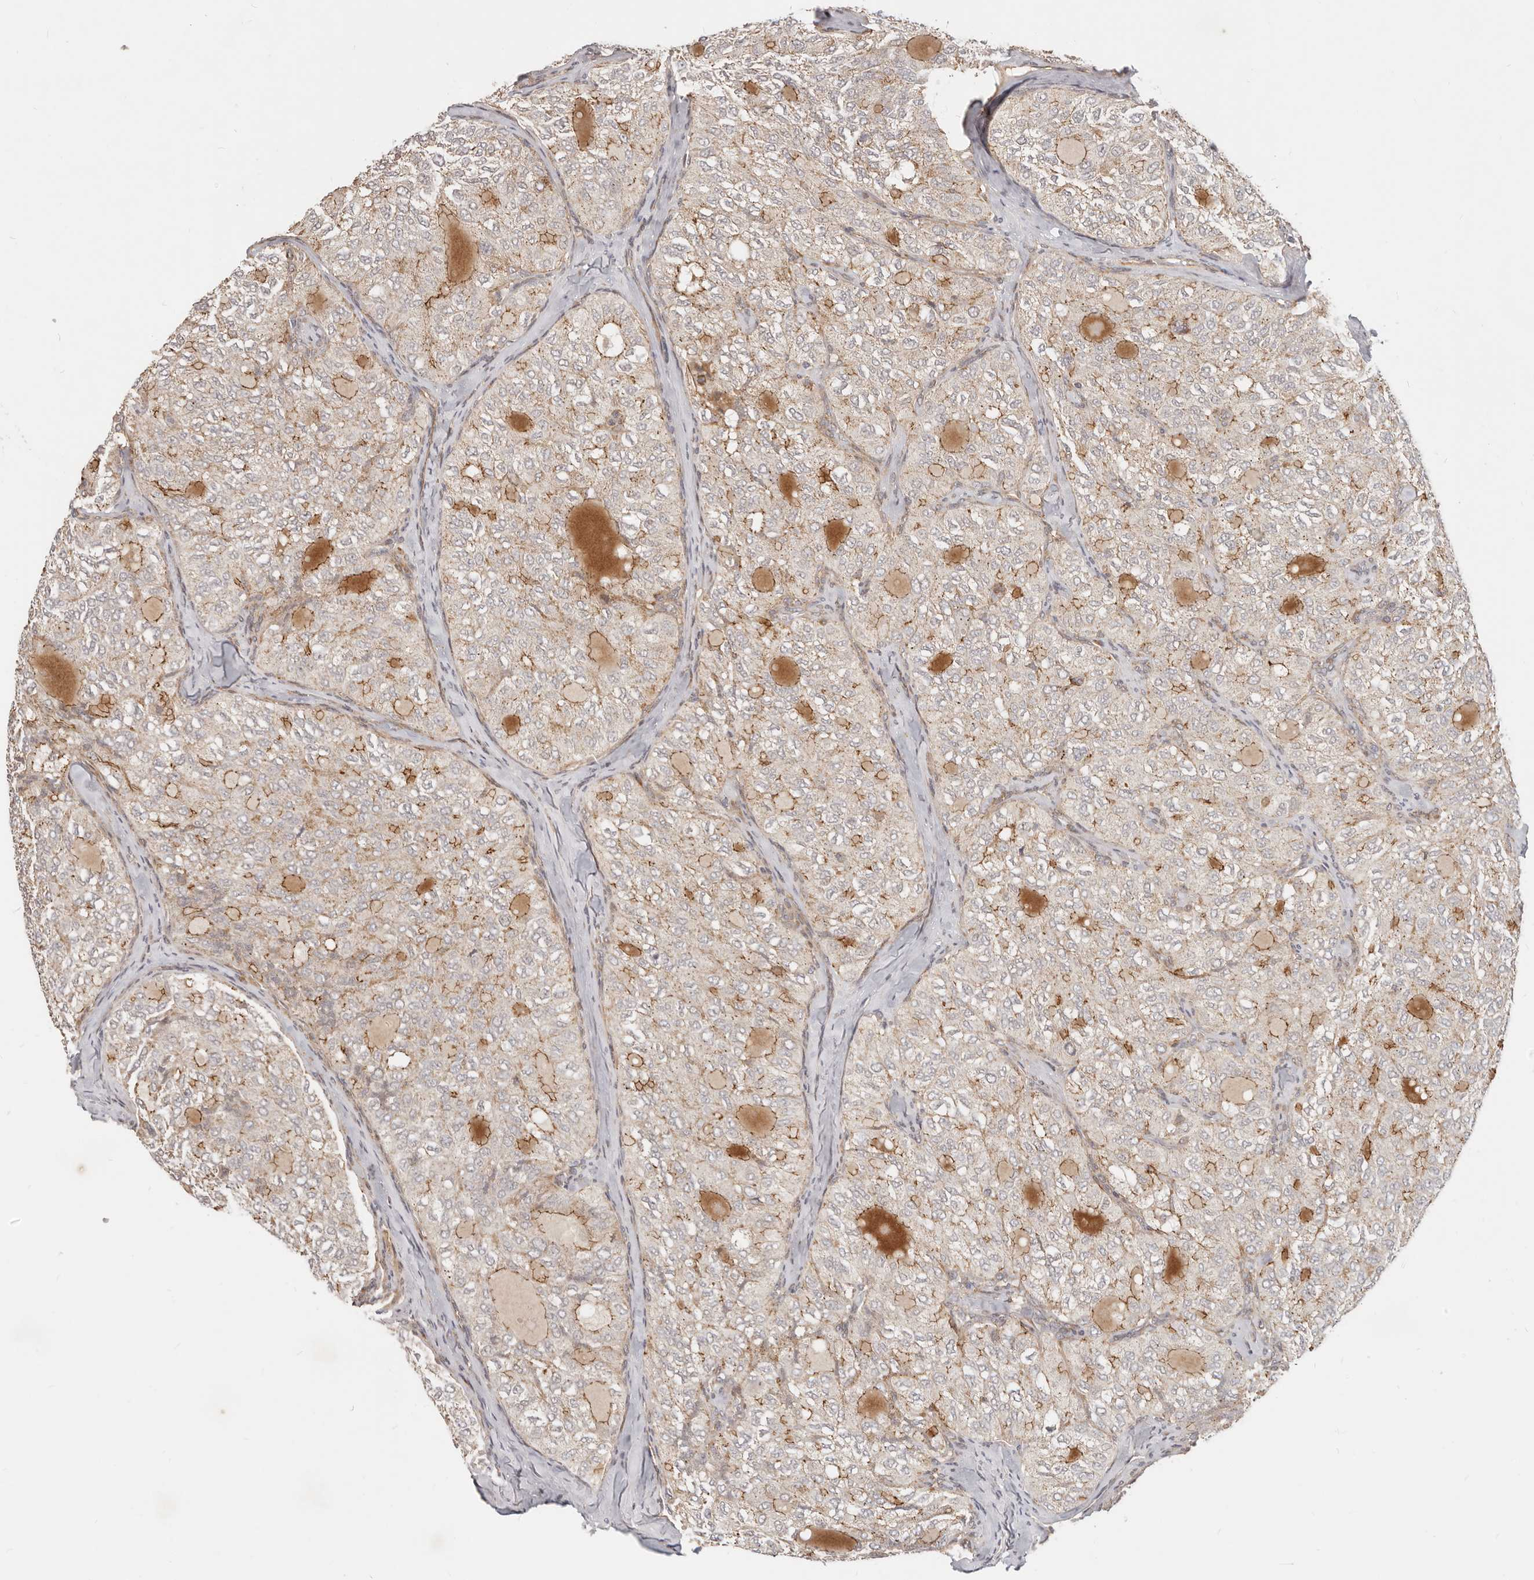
{"staining": {"intensity": "moderate", "quantity": "25%-75%", "location": "cytoplasmic/membranous"}, "tissue": "thyroid cancer", "cell_type": "Tumor cells", "image_type": "cancer", "snomed": [{"axis": "morphology", "description": "Follicular adenoma carcinoma, NOS"}, {"axis": "topography", "description": "Thyroid gland"}], "caption": "The immunohistochemical stain highlights moderate cytoplasmic/membranous positivity in tumor cells of thyroid follicular adenoma carcinoma tissue.", "gene": "USP49", "patient": {"sex": "male", "age": 75}}